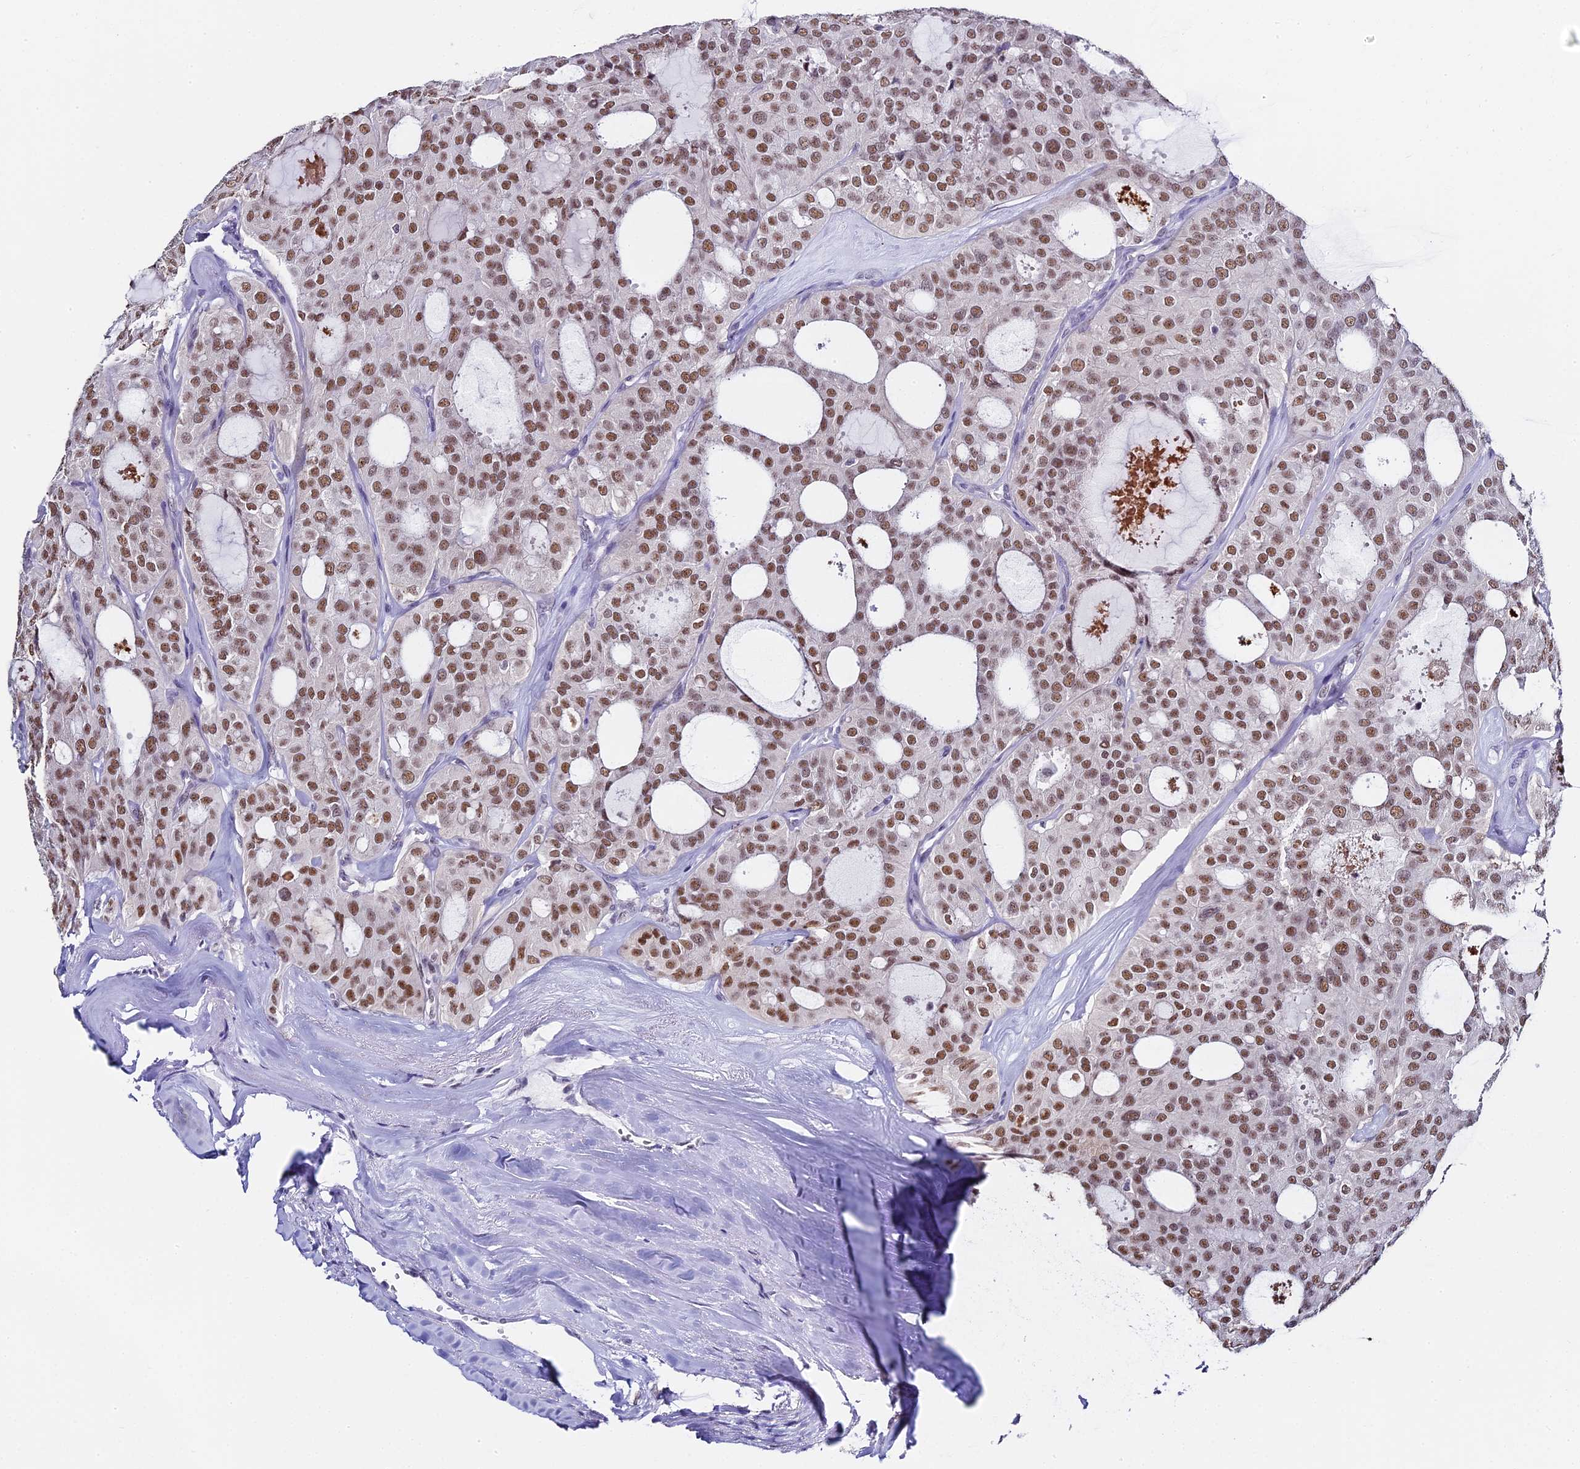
{"staining": {"intensity": "moderate", "quantity": ">75%", "location": "nuclear"}, "tissue": "thyroid cancer", "cell_type": "Tumor cells", "image_type": "cancer", "snomed": [{"axis": "morphology", "description": "Follicular adenoma carcinoma, NOS"}, {"axis": "topography", "description": "Thyroid gland"}], "caption": "This micrograph reveals thyroid follicular adenoma carcinoma stained with immunohistochemistry to label a protein in brown. The nuclear of tumor cells show moderate positivity for the protein. Nuclei are counter-stained blue.", "gene": "CD2BP2", "patient": {"sex": "male", "age": 75}}